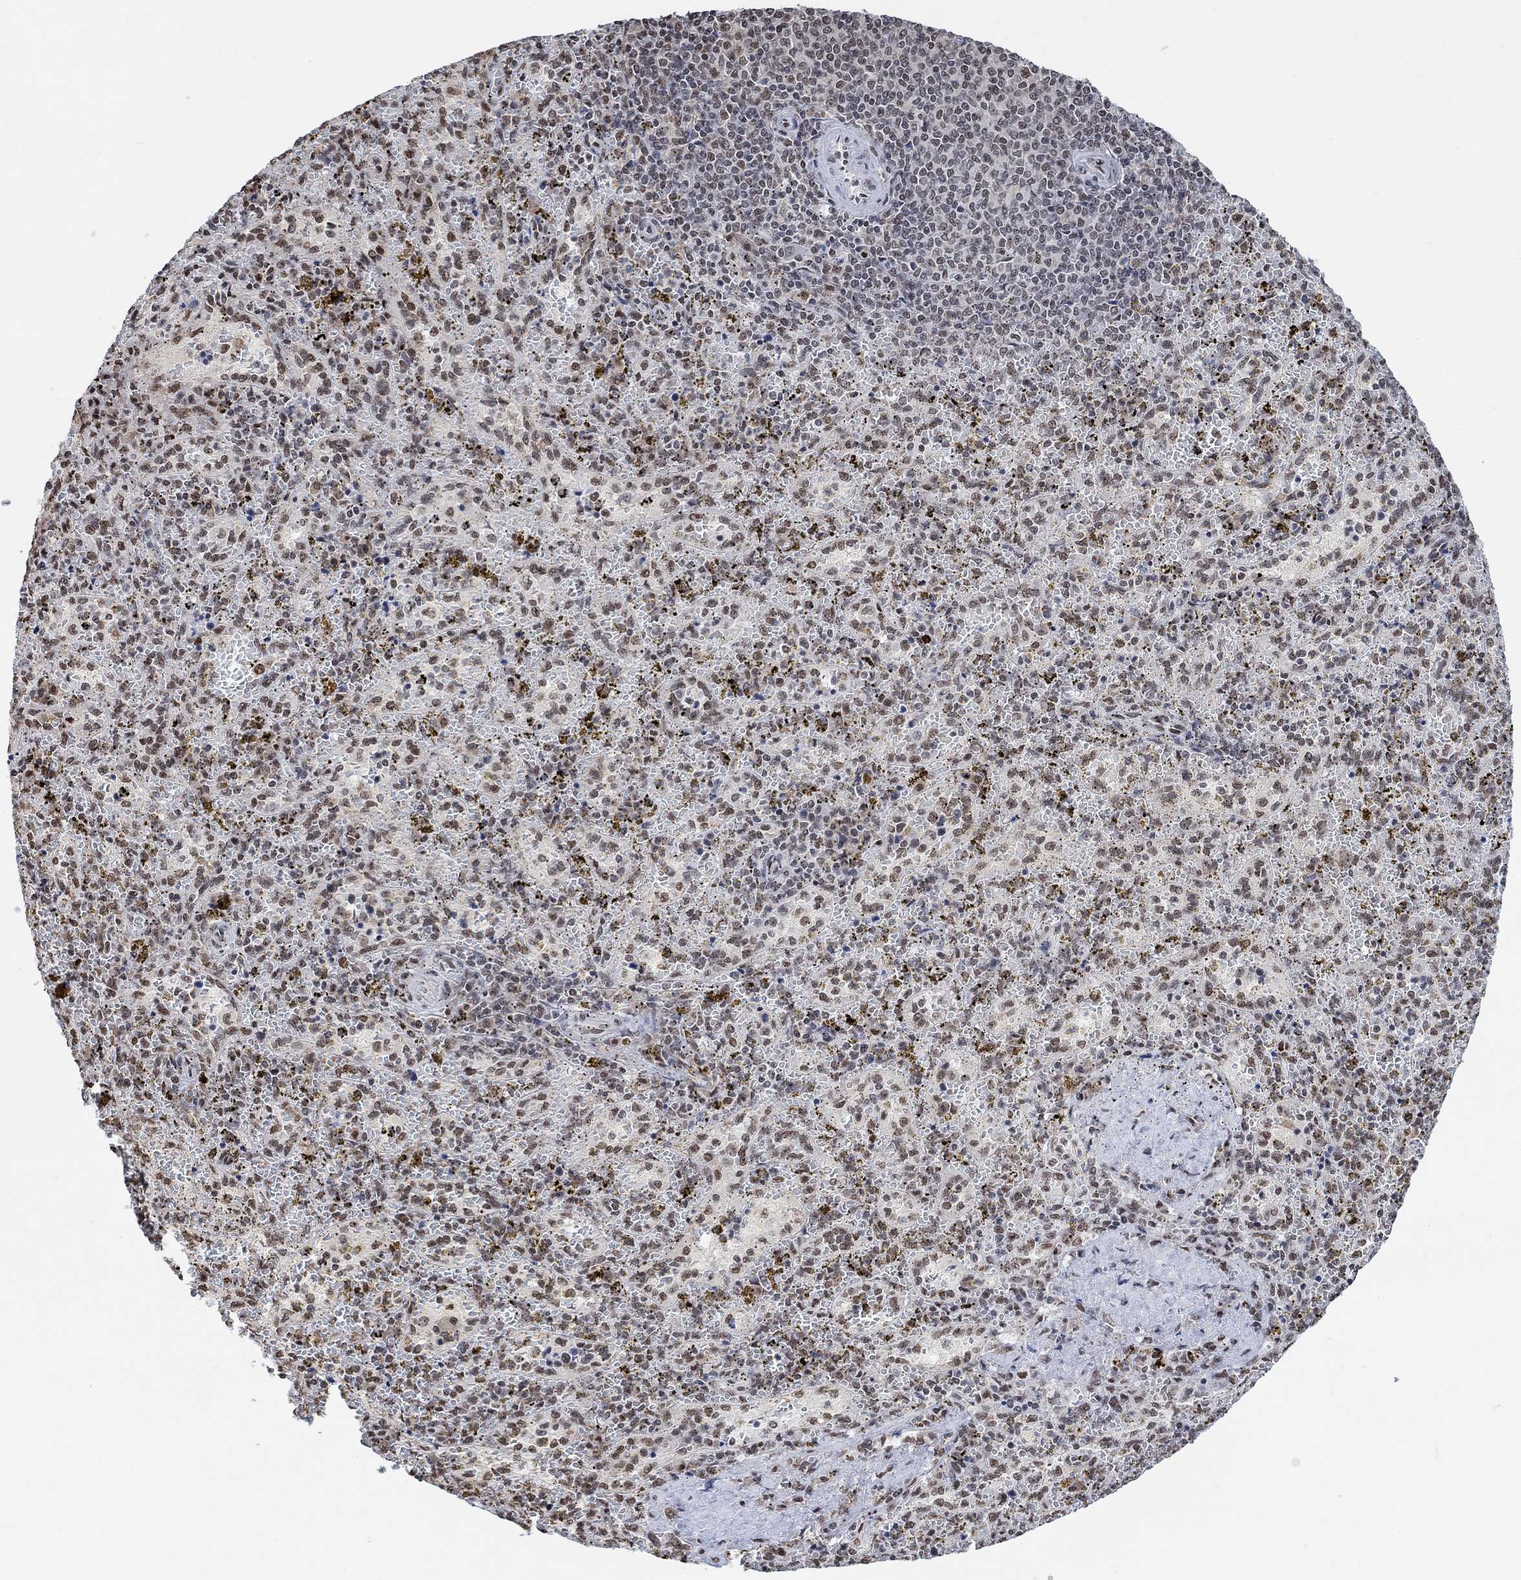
{"staining": {"intensity": "weak", "quantity": "25%-75%", "location": "nuclear"}, "tissue": "spleen", "cell_type": "Cells in red pulp", "image_type": "normal", "snomed": [{"axis": "morphology", "description": "Normal tissue, NOS"}, {"axis": "topography", "description": "Spleen"}], "caption": "Immunohistochemical staining of benign human spleen exhibits 25%-75% levels of weak nuclear protein expression in about 25%-75% of cells in red pulp. (DAB IHC with brightfield microscopy, high magnification).", "gene": "USP39", "patient": {"sex": "female", "age": 50}}